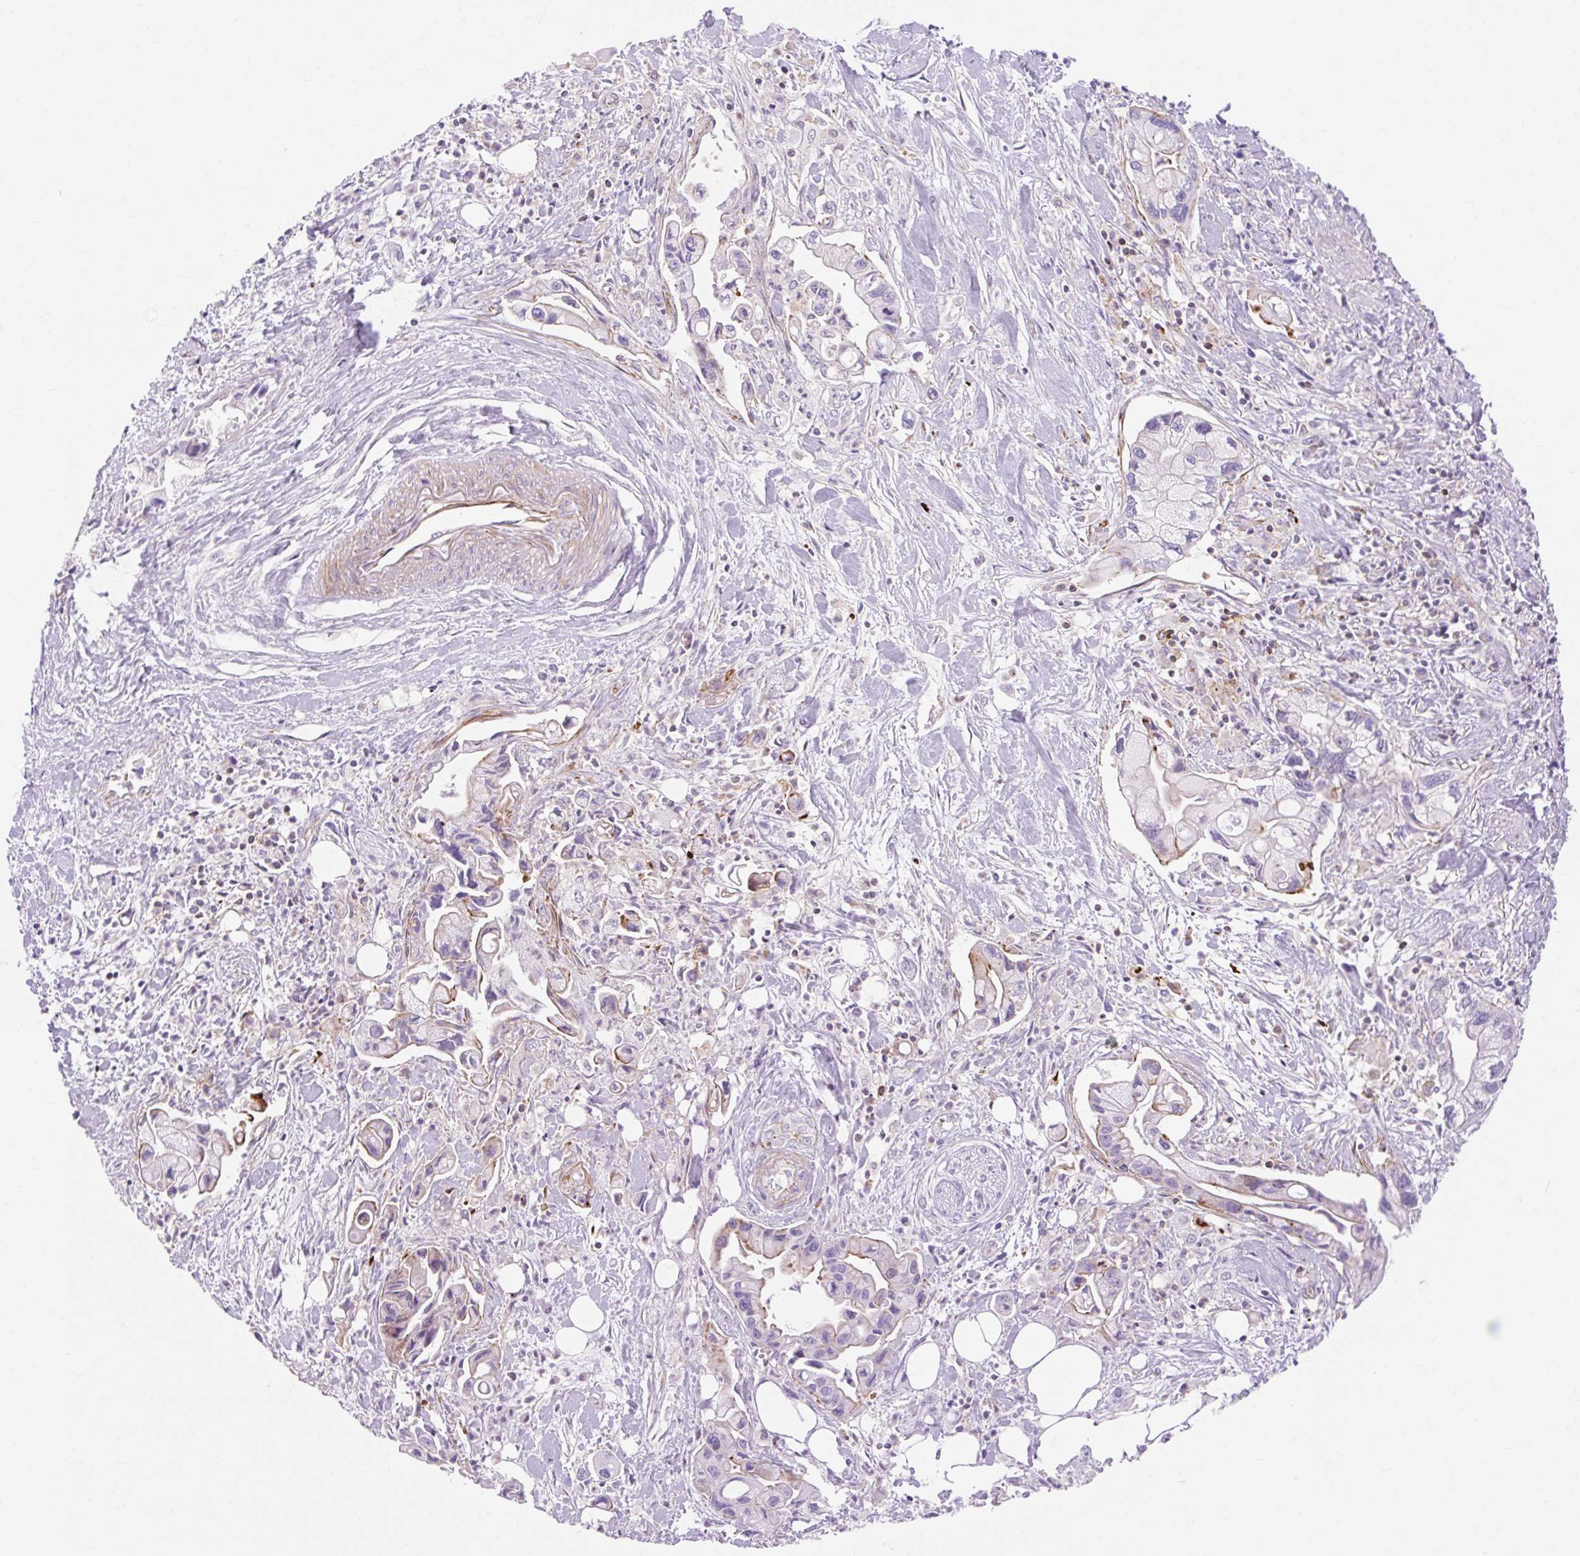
{"staining": {"intensity": "moderate", "quantity": "<25%", "location": "cytoplasmic/membranous"}, "tissue": "pancreatic cancer", "cell_type": "Tumor cells", "image_type": "cancer", "snomed": [{"axis": "morphology", "description": "Adenocarcinoma, NOS"}, {"axis": "topography", "description": "Pancreas"}], "caption": "Immunohistochemical staining of adenocarcinoma (pancreatic) shows moderate cytoplasmic/membranous protein positivity in about <25% of tumor cells.", "gene": "CORO7-PAM16", "patient": {"sex": "male", "age": 61}}